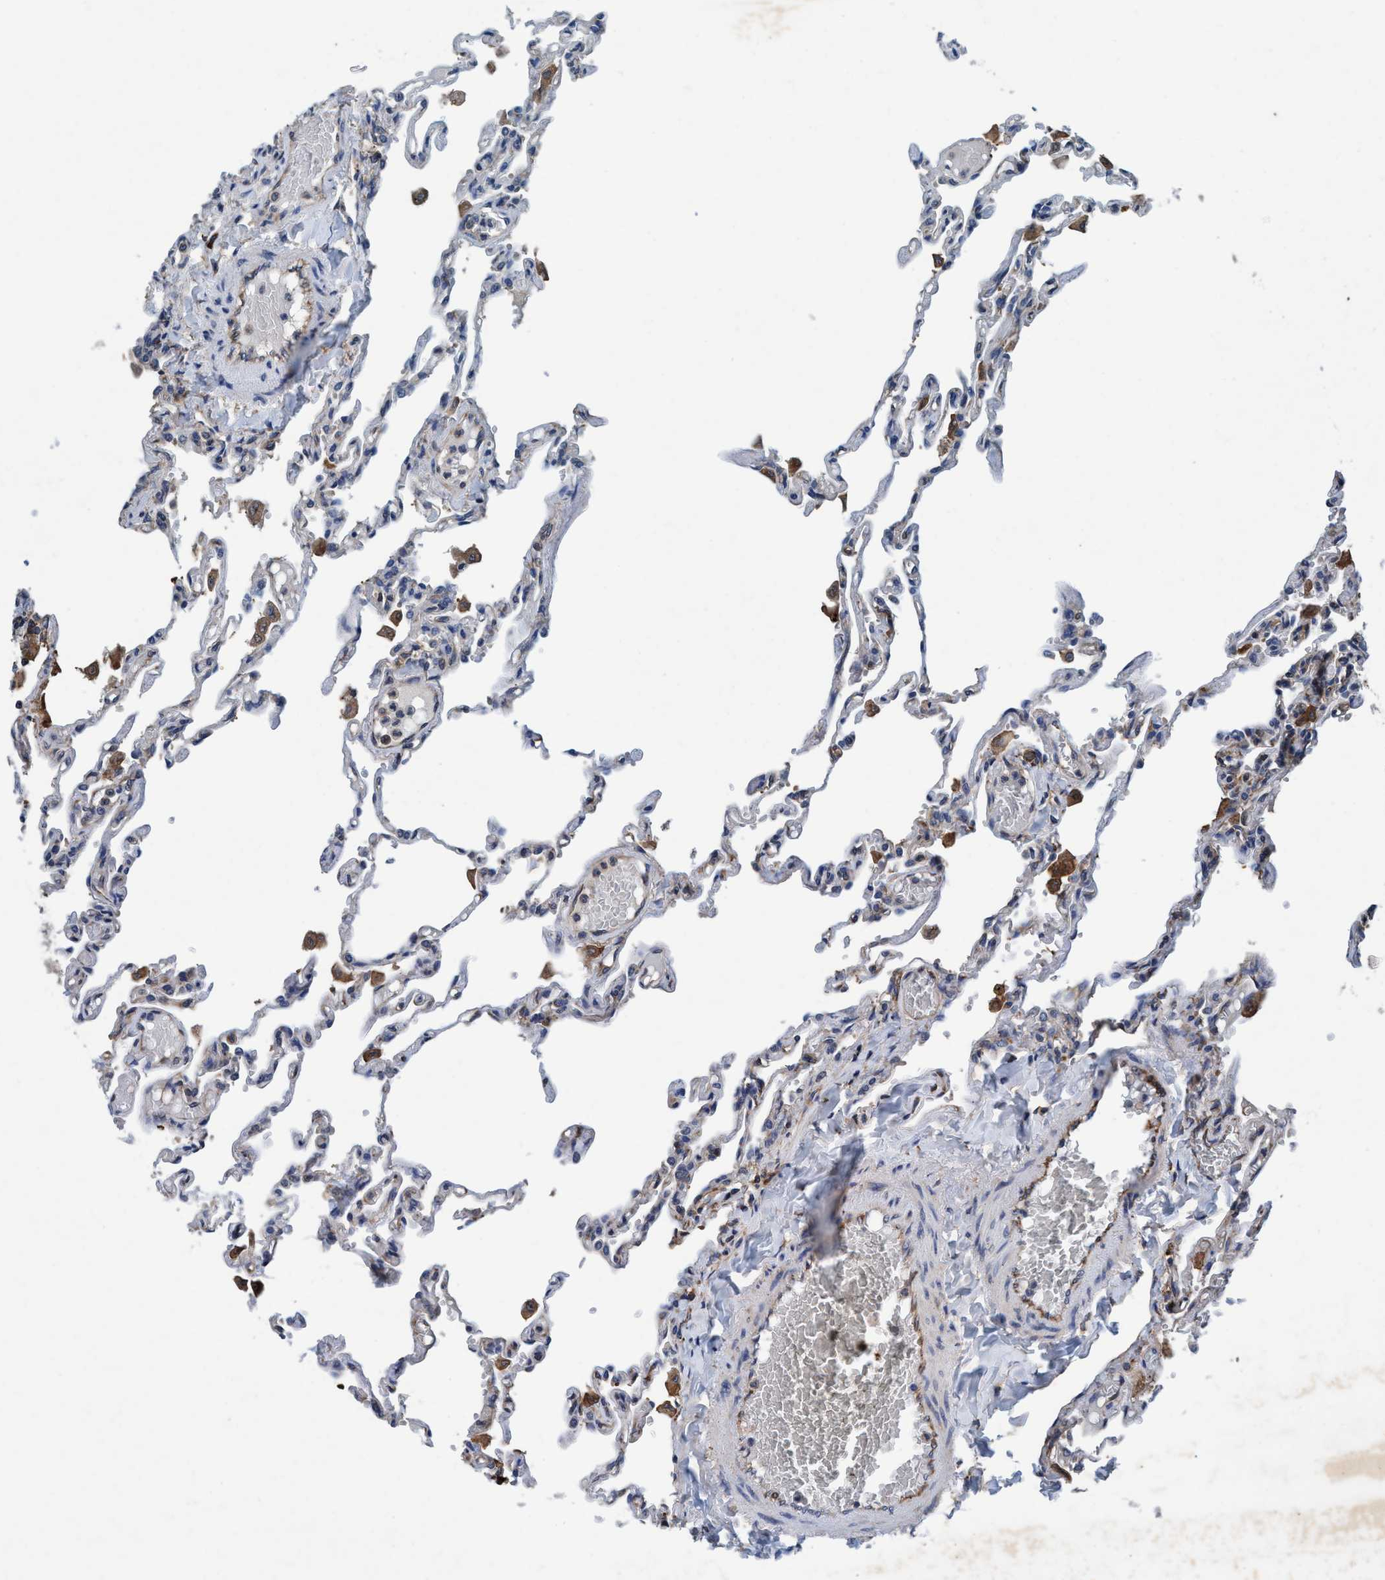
{"staining": {"intensity": "weak", "quantity": "<25%", "location": "cytoplasmic/membranous"}, "tissue": "lung", "cell_type": "Alveolar cells", "image_type": "normal", "snomed": [{"axis": "morphology", "description": "Normal tissue, NOS"}, {"axis": "topography", "description": "Lung"}], "caption": "Immunohistochemistry of unremarkable human lung demonstrates no staining in alveolar cells.", "gene": "ENDOG", "patient": {"sex": "male", "age": 21}}